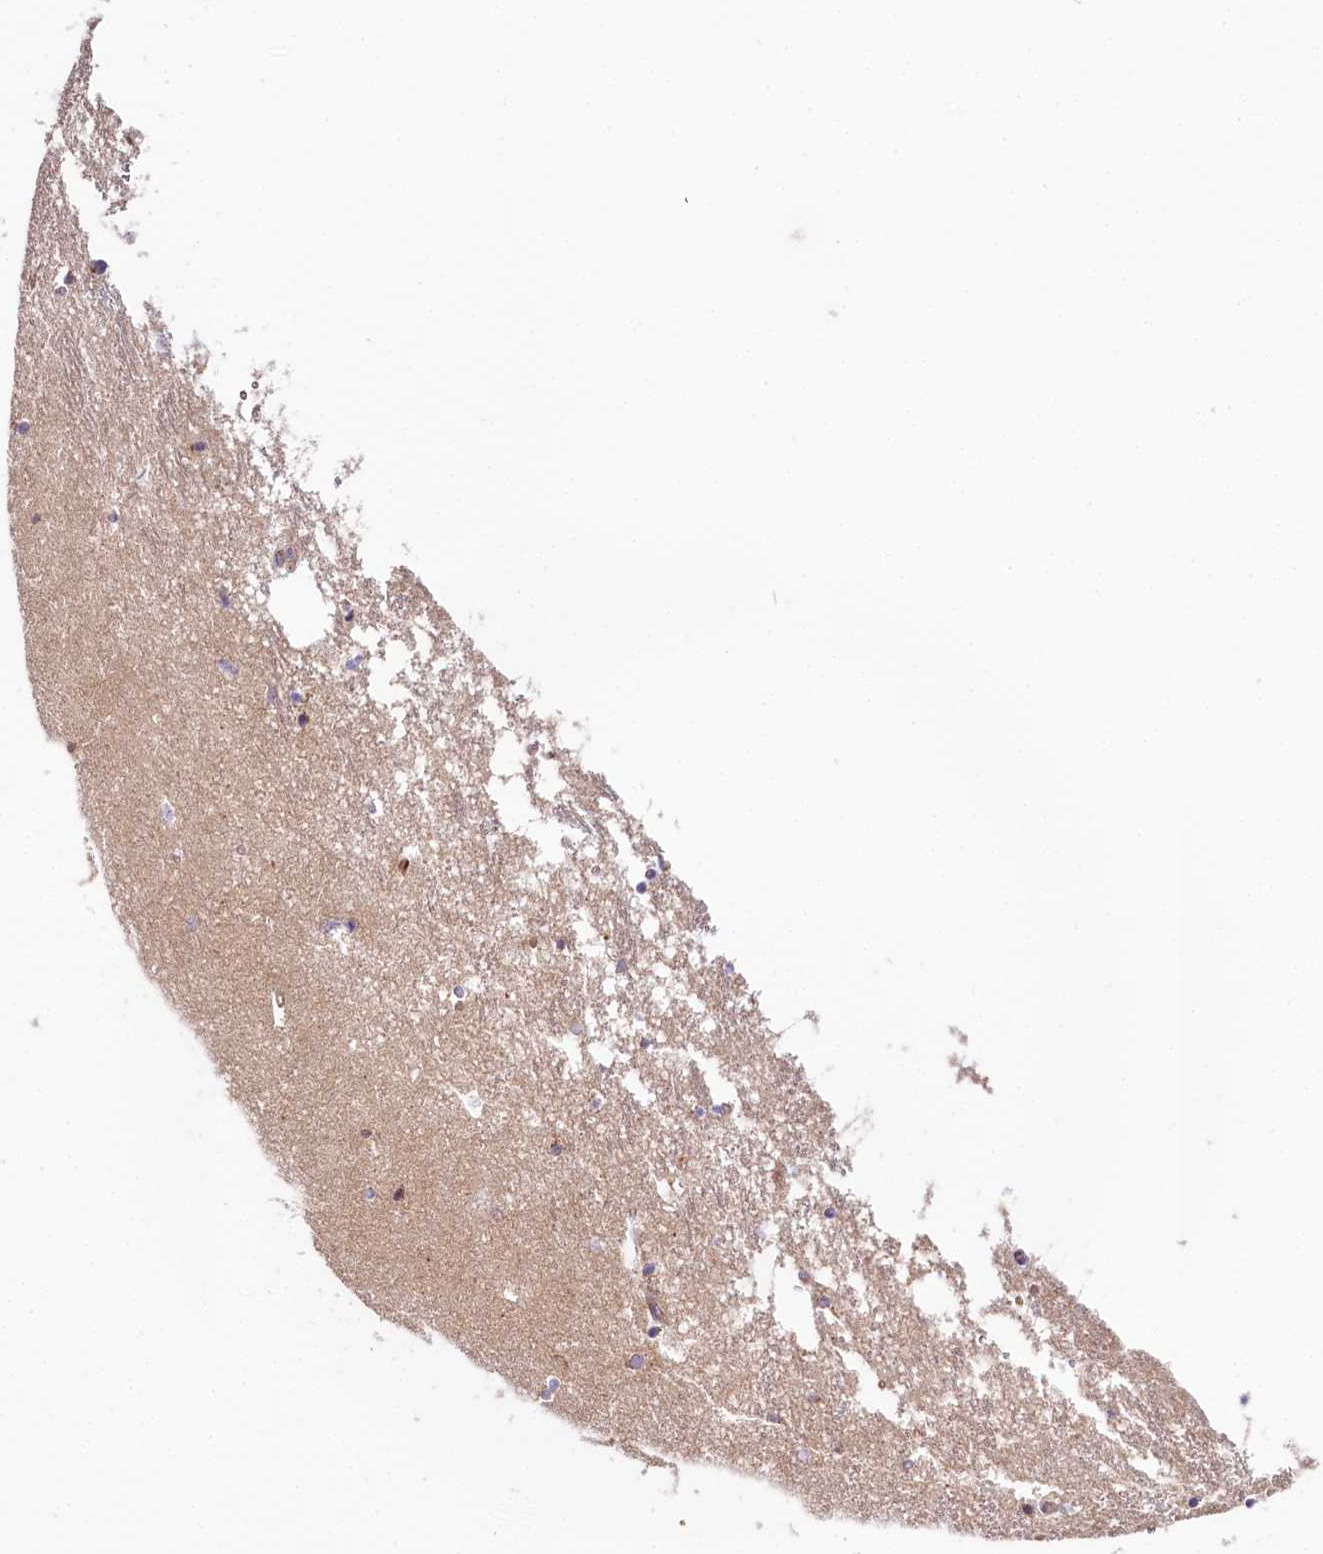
{"staining": {"intensity": "negative", "quantity": "none", "location": "none"}, "tissue": "hippocampus", "cell_type": "Glial cells", "image_type": "normal", "snomed": [{"axis": "morphology", "description": "Normal tissue, NOS"}, {"axis": "topography", "description": "Hippocampus"}], "caption": "This micrograph is of benign hippocampus stained with immunohistochemistry (IHC) to label a protein in brown with the nuclei are counter-stained blue. There is no staining in glial cells.", "gene": "STX6", "patient": {"sex": "male", "age": 70}}